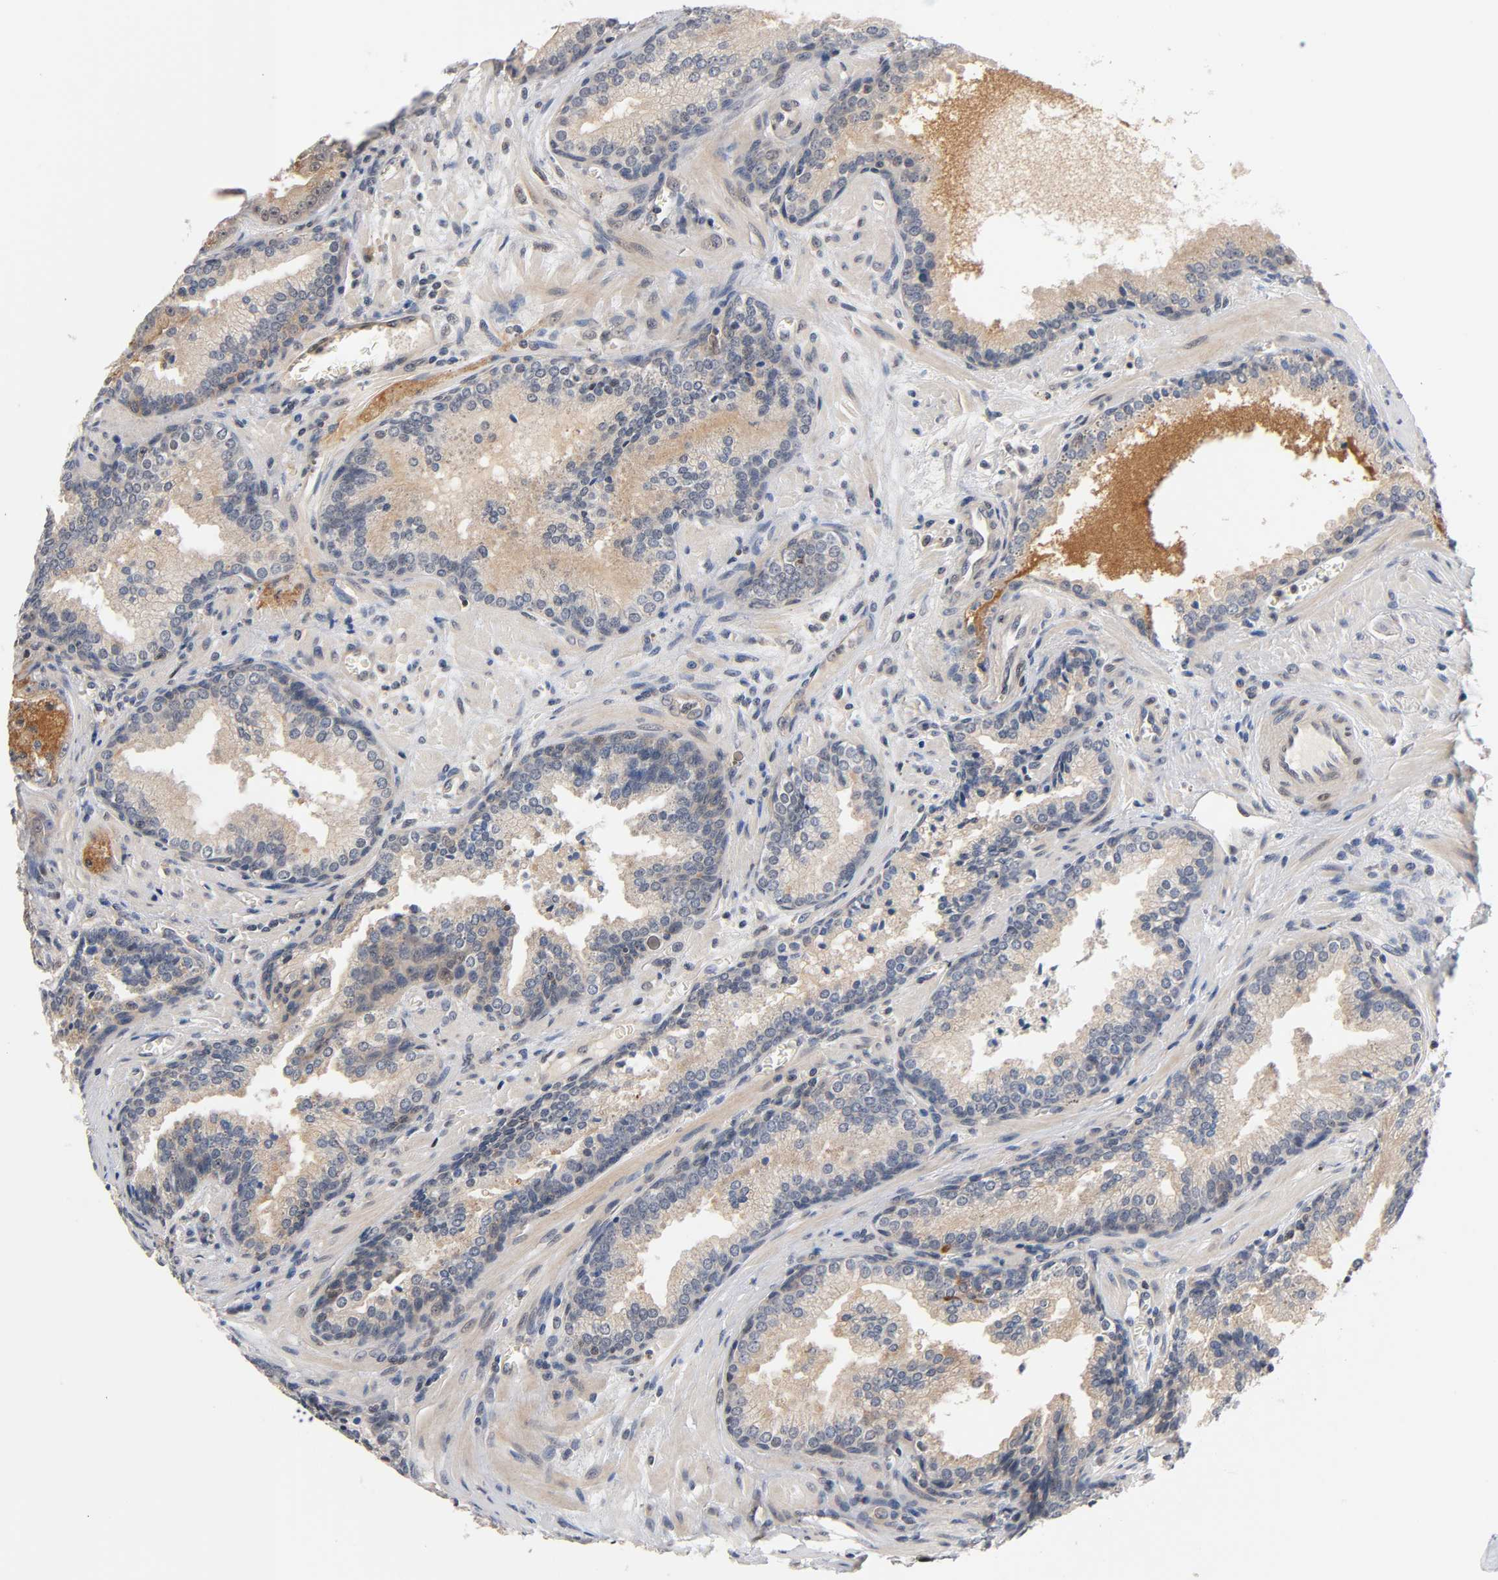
{"staining": {"intensity": "weak", "quantity": "25%-75%", "location": "cytoplasmic/membranous"}, "tissue": "prostate cancer", "cell_type": "Tumor cells", "image_type": "cancer", "snomed": [{"axis": "morphology", "description": "Adenocarcinoma, Low grade"}, {"axis": "topography", "description": "Prostate"}], "caption": "Human prostate cancer stained for a protein (brown) exhibits weak cytoplasmic/membranous positive staining in about 25%-75% of tumor cells.", "gene": "PRKAB1", "patient": {"sex": "male", "age": 60}}